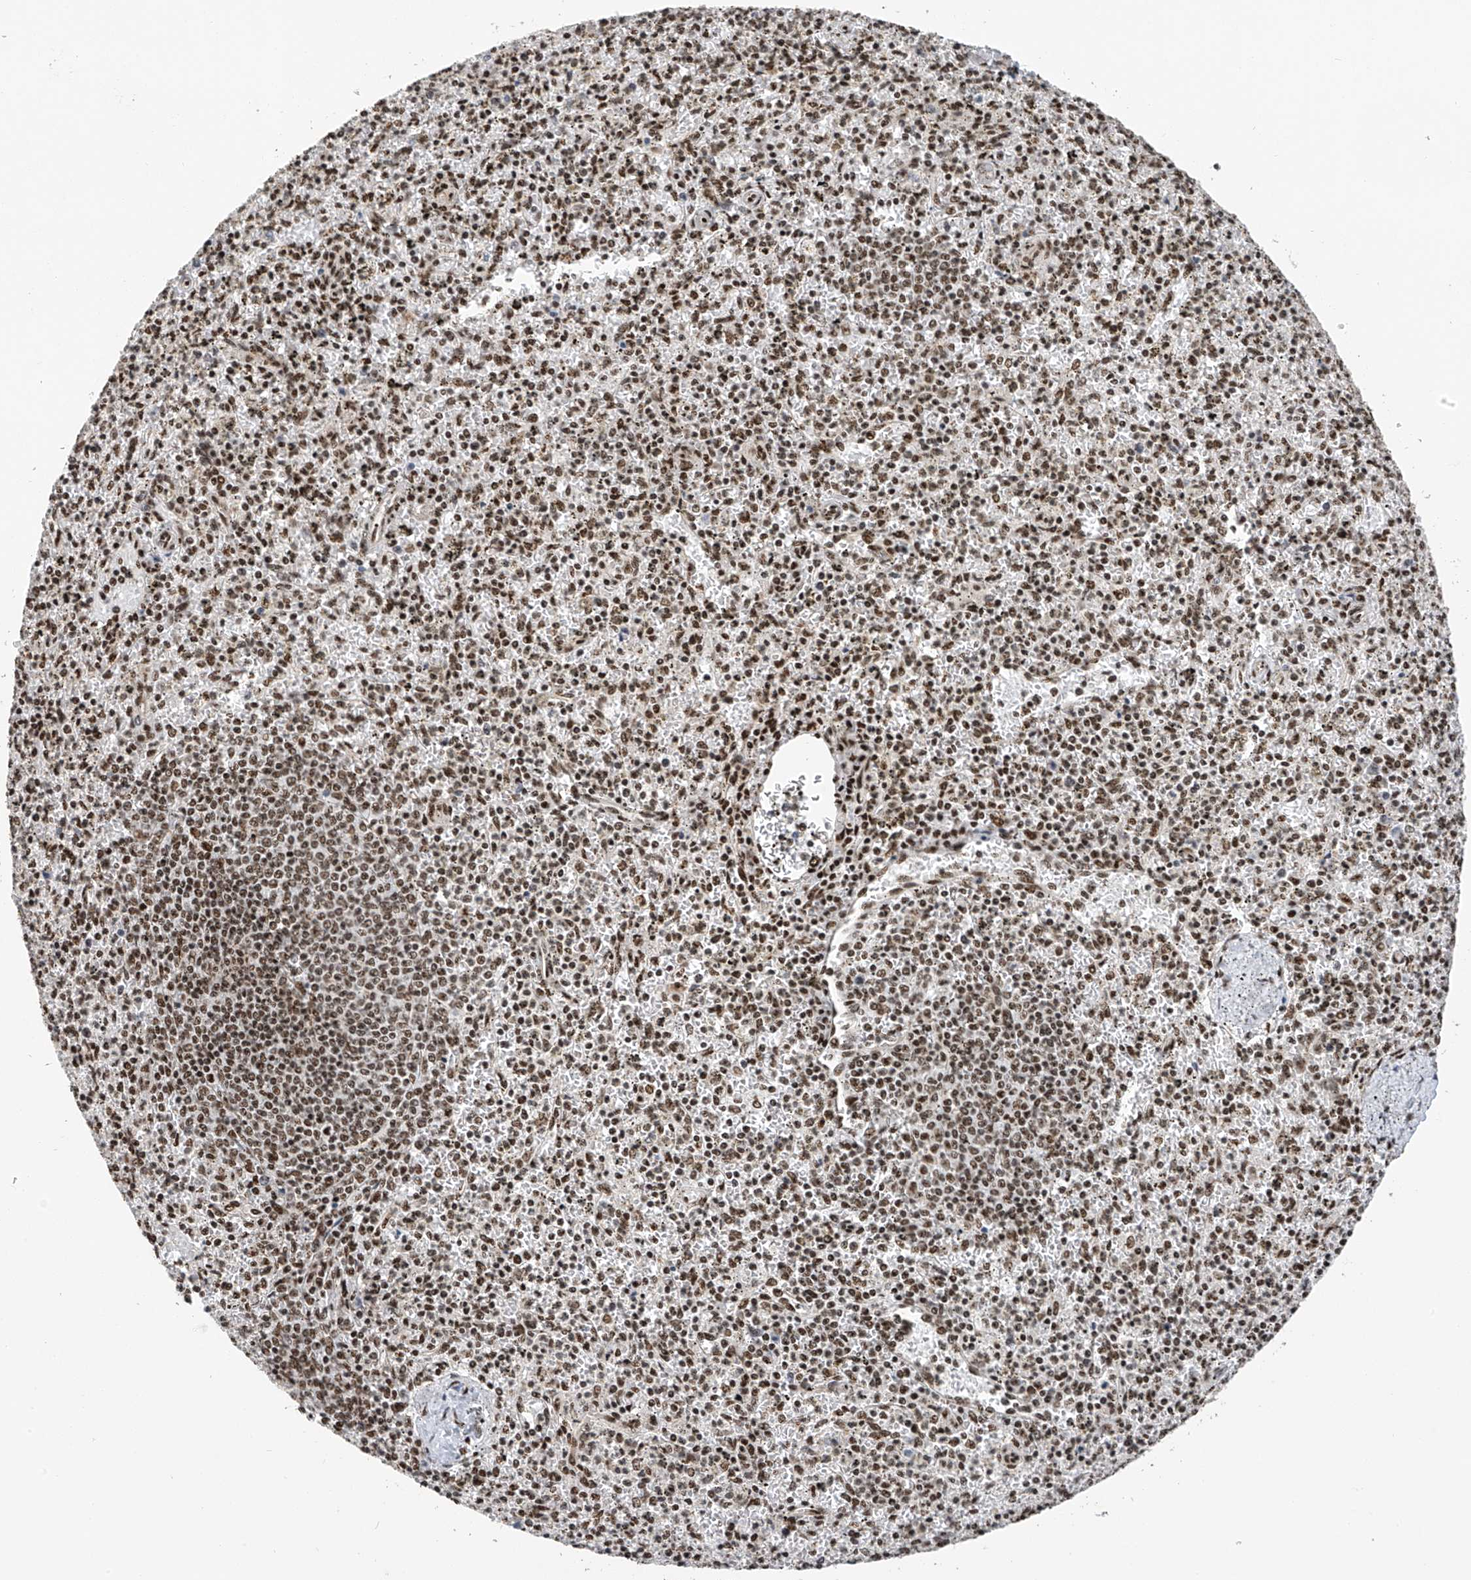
{"staining": {"intensity": "moderate", "quantity": "25%-75%", "location": "nuclear"}, "tissue": "spleen", "cell_type": "Cells in red pulp", "image_type": "normal", "snomed": [{"axis": "morphology", "description": "Normal tissue, NOS"}, {"axis": "topography", "description": "Spleen"}], "caption": "A brown stain shows moderate nuclear staining of a protein in cells in red pulp of normal spleen.", "gene": "APLF", "patient": {"sex": "male", "age": 72}}